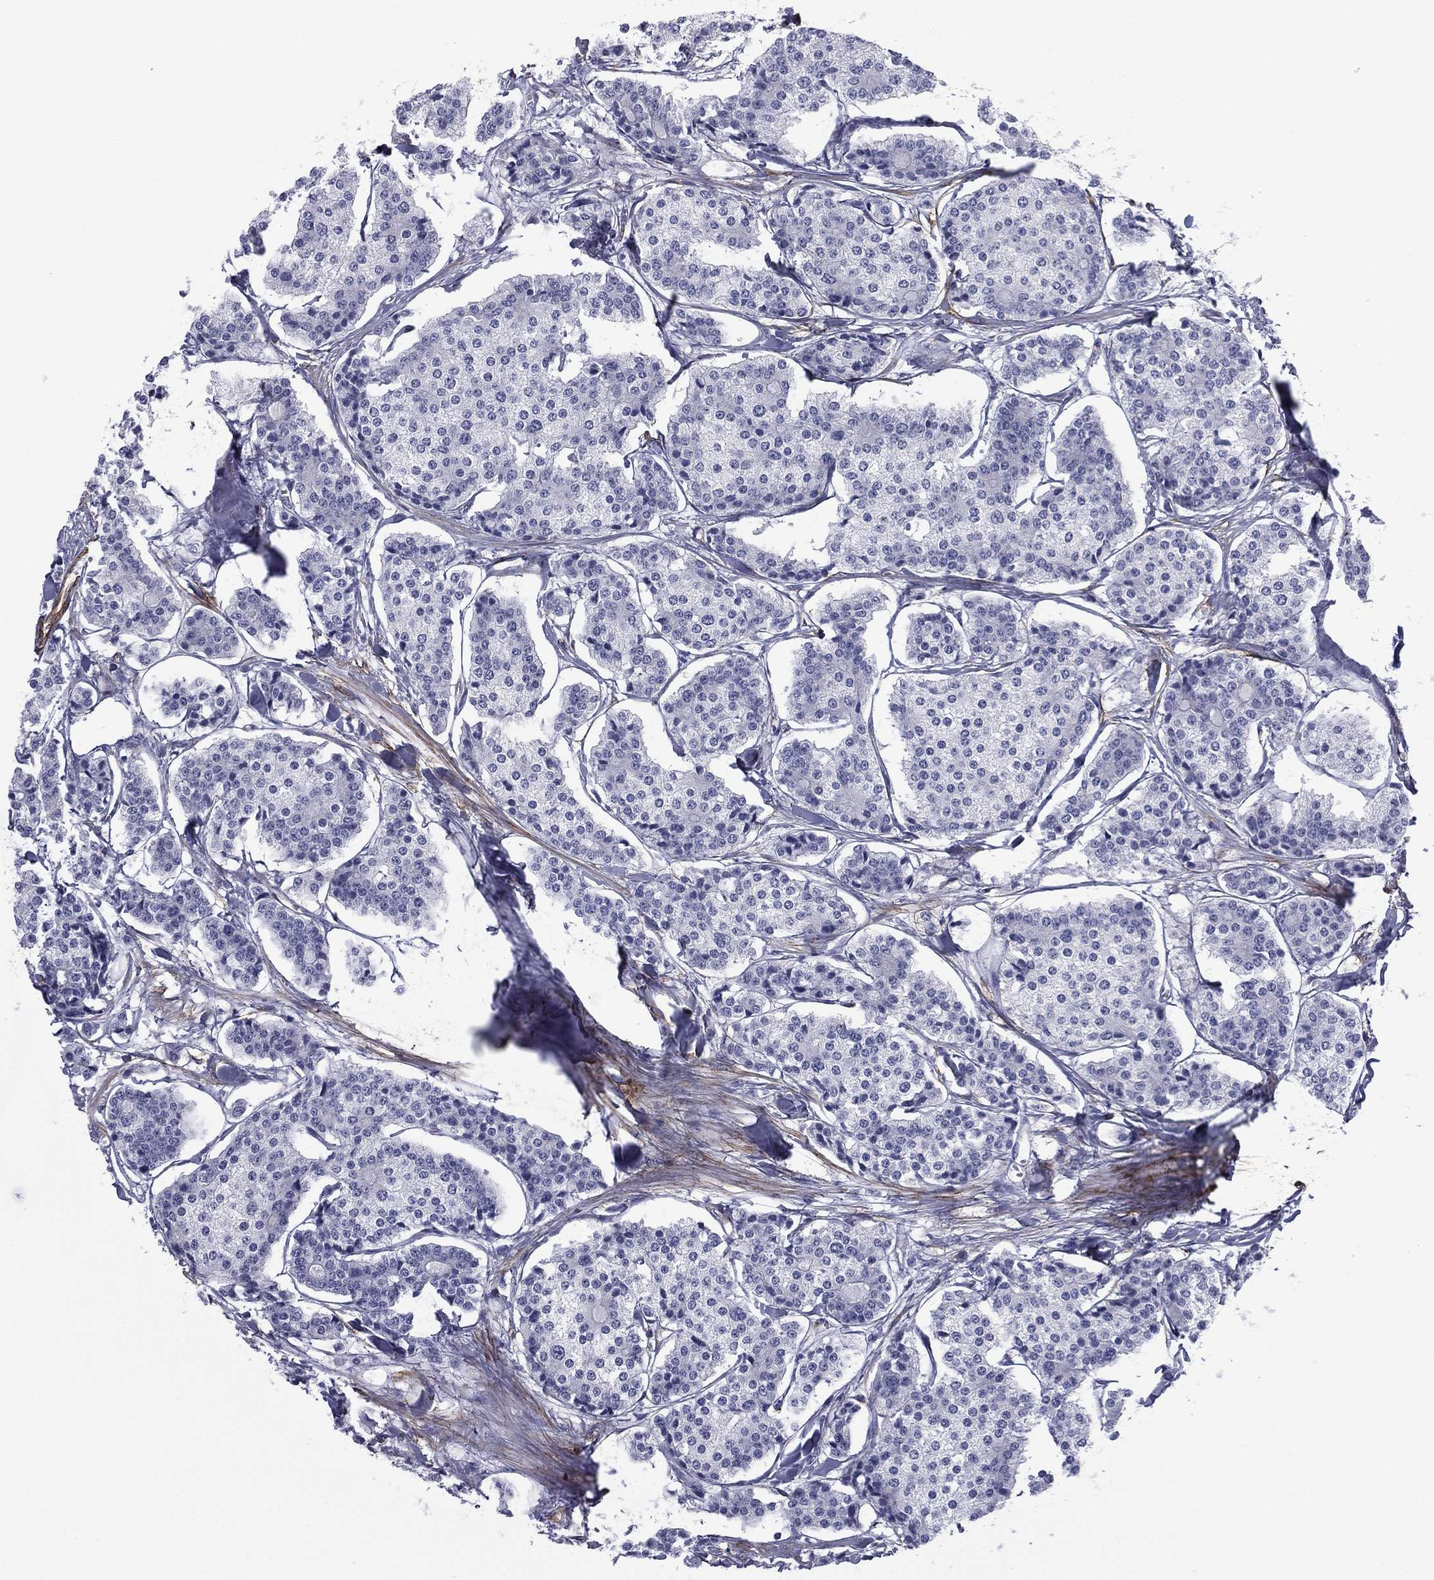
{"staining": {"intensity": "negative", "quantity": "none", "location": "none"}, "tissue": "carcinoid", "cell_type": "Tumor cells", "image_type": "cancer", "snomed": [{"axis": "morphology", "description": "Carcinoid, malignant, NOS"}, {"axis": "topography", "description": "Small intestine"}], "caption": "An immunohistochemistry (IHC) photomicrograph of carcinoid is shown. There is no staining in tumor cells of carcinoid.", "gene": "CAVIN3", "patient": {"sex": "female", "age": 65}}